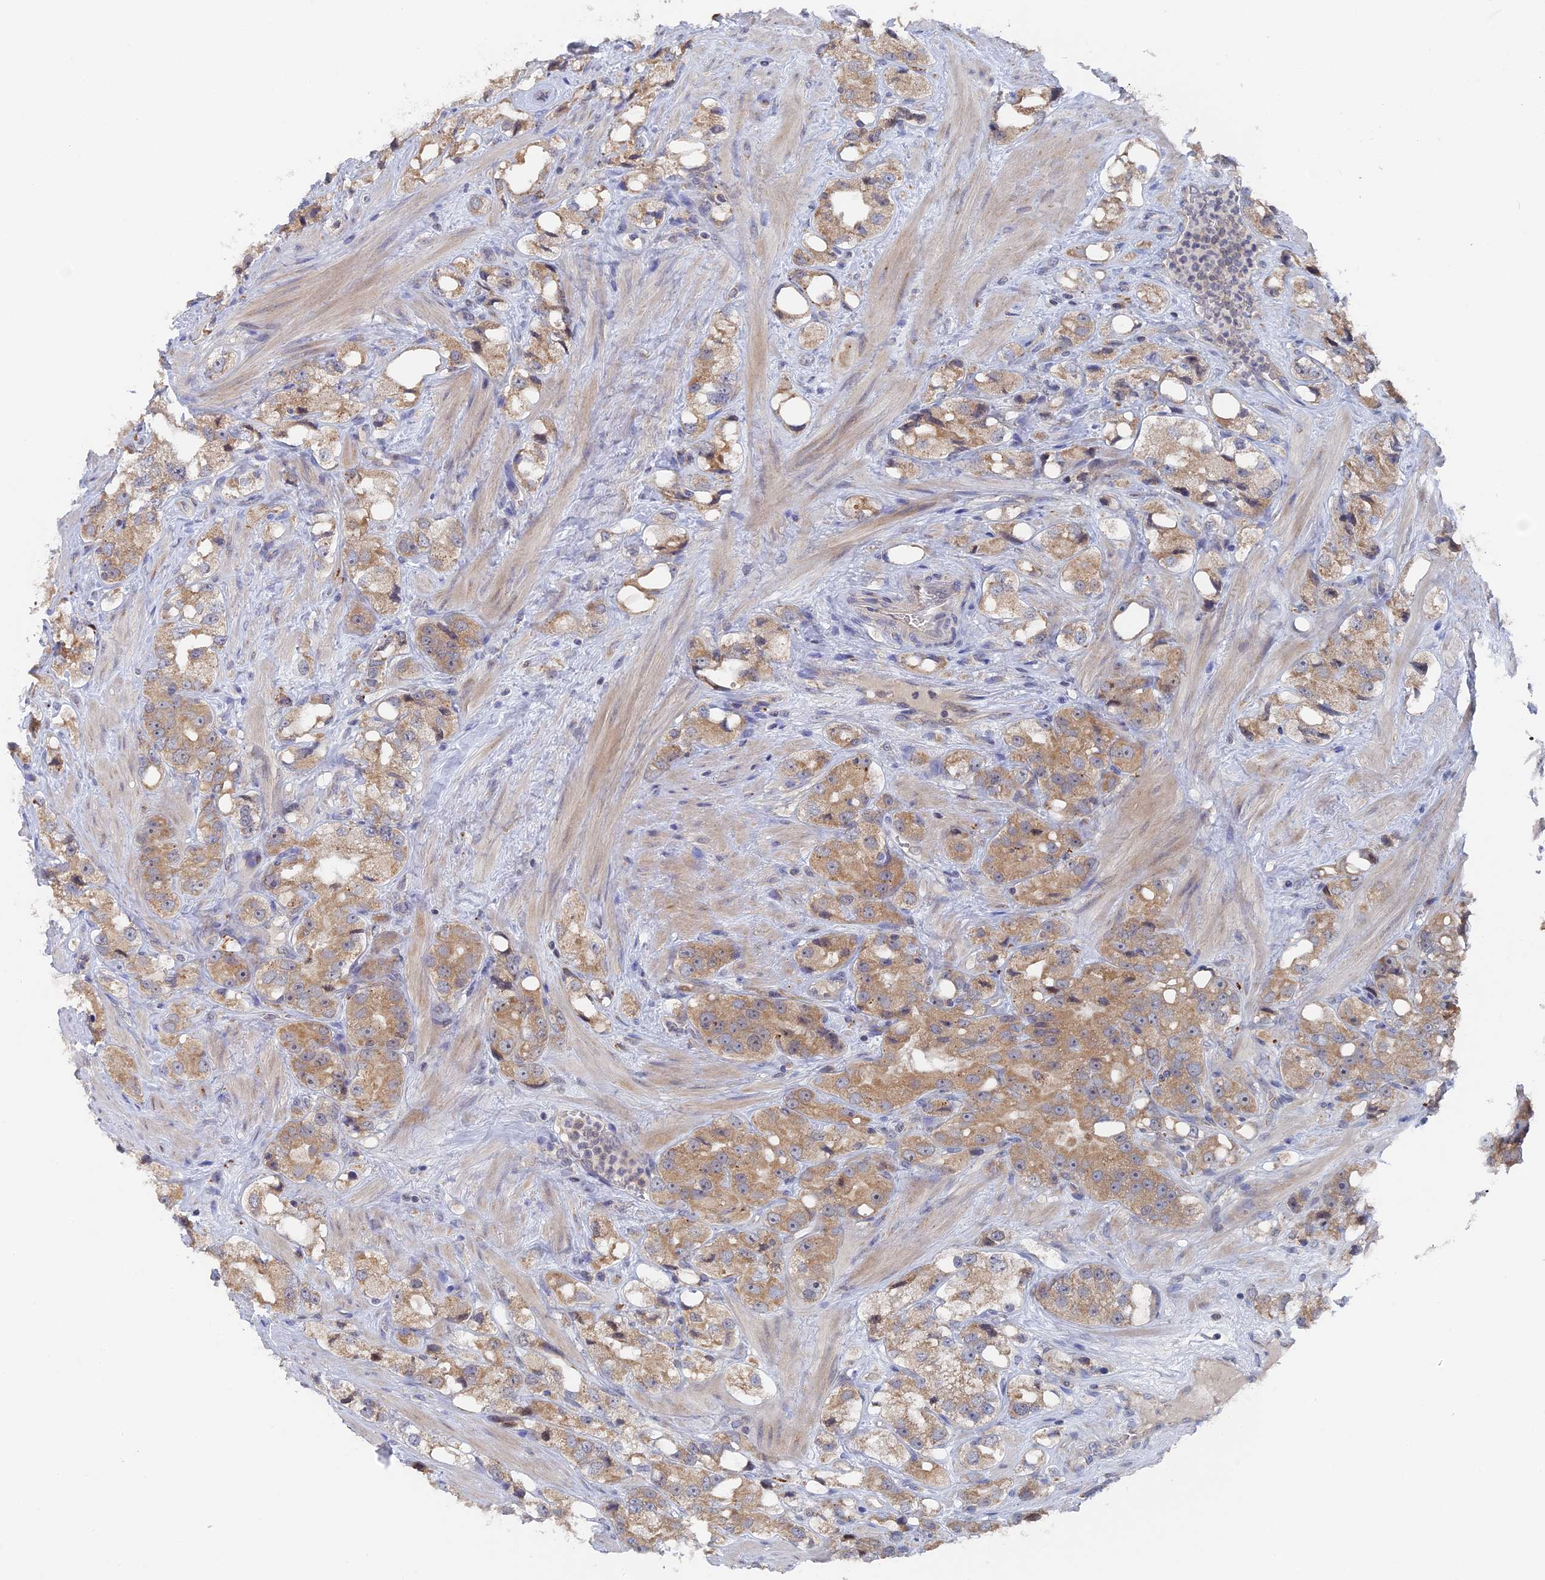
{"staining": {"intensity": "moderate", "quantity": ">75%", "location": "cytoplasmic/membranous"}, "tissue": "prostate cancer", "cell_type": "Tumor cells", "image_type": "cancer", "snomed": [{"axis": "morphology", "description": "Adenocarcinoma, NOS"}, {"axis": "topography", "description": "Prostate"}], "caption": "This is a micrograph of immunohistochemistry staining of prostate adenocarcinoma, which shows moderate staining in the cytoplasmic/membranous of tumor cells.", "gene": "MIGA2", "patient": {"sex": "male", "age": 79}}